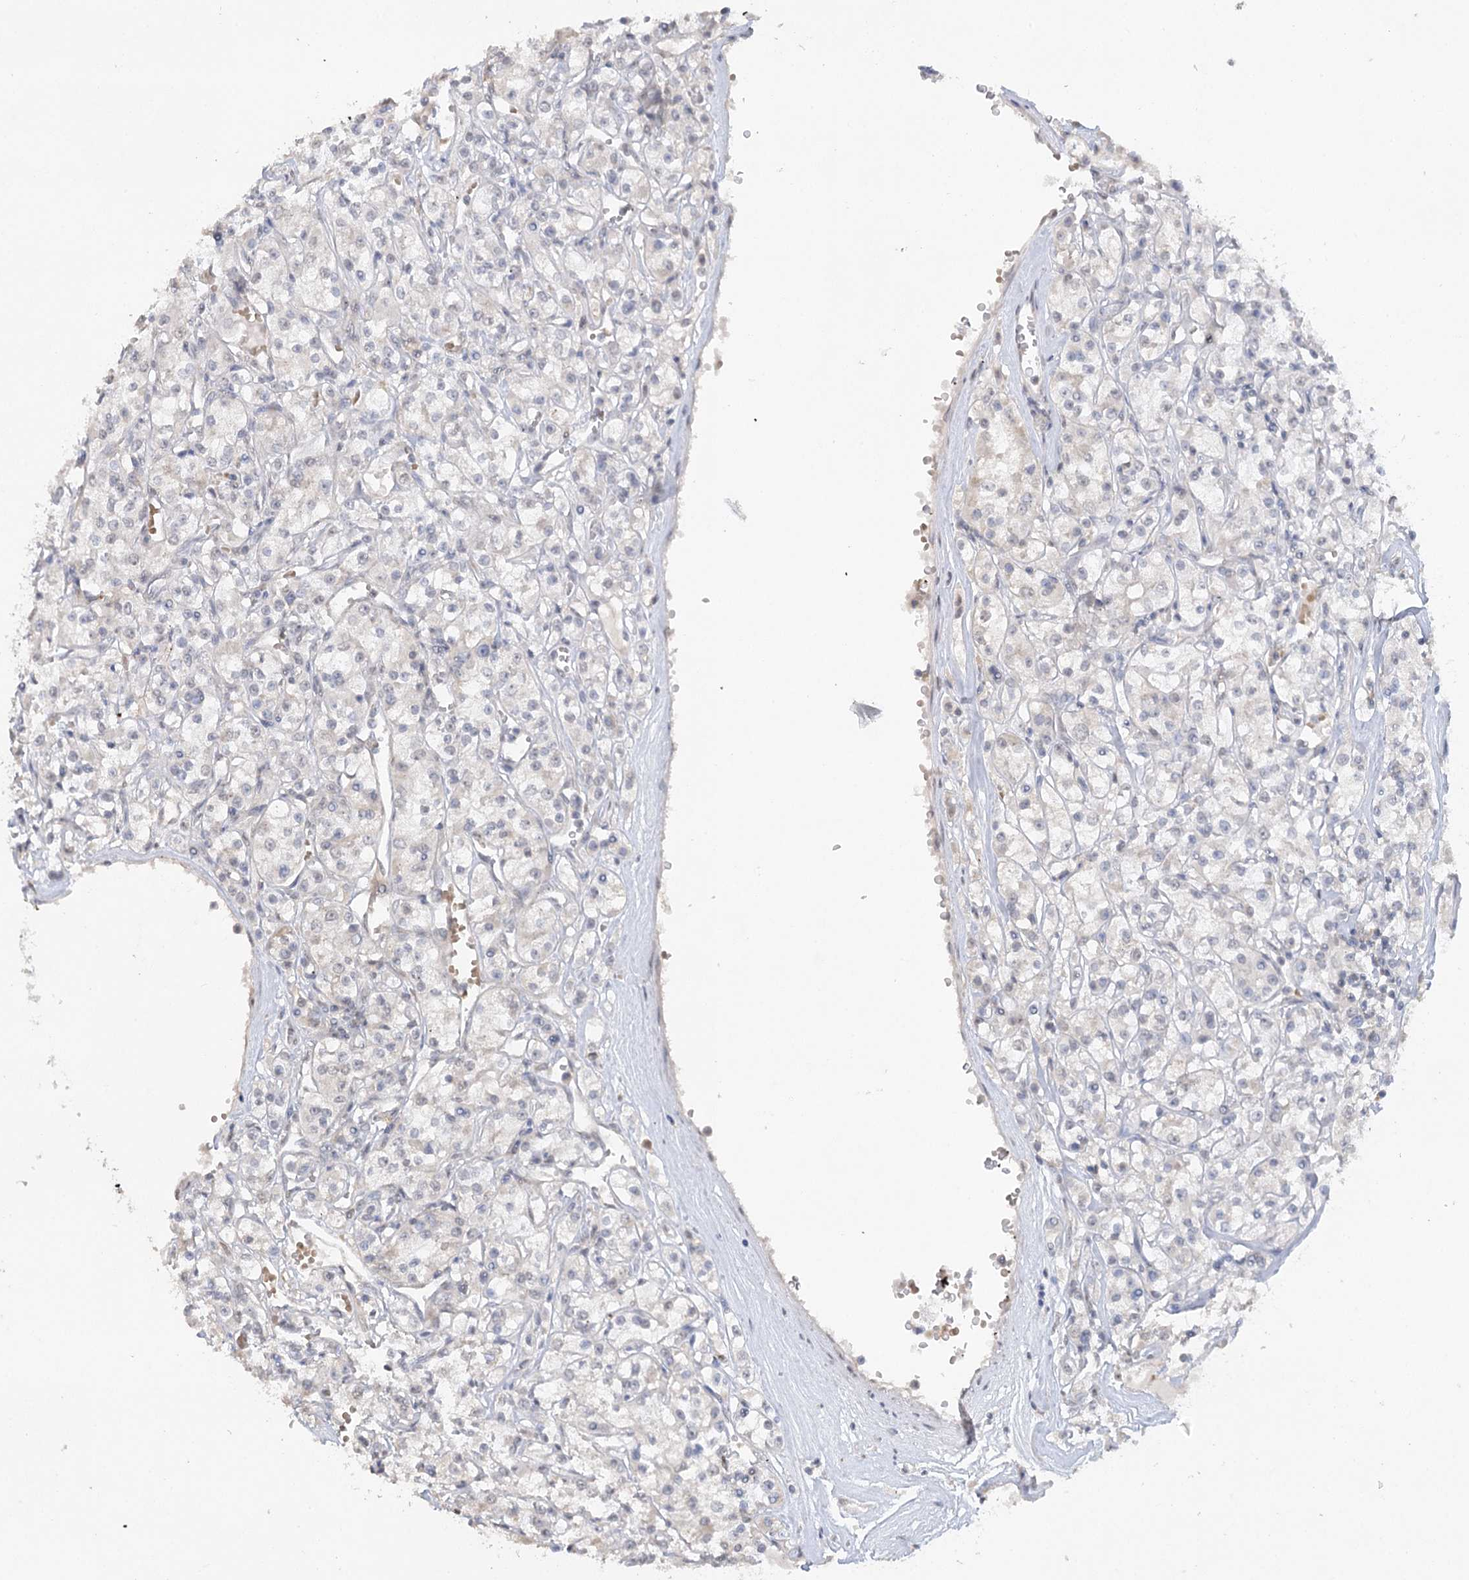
{"staining": {"intensity": "negative", "quantity": "none", "location": "none"}, "tissue": "renal cancer", "cell_type": "Tumor cells", "image_type": "cancer", "snomed": [{"axis": "morphology", "description": "Adenocarcinoma, NOS"}, {"axis": "topography", "description": "Kidney"}], "caption": "There is no significant staining in tumor cells of renal cancer.", "gene": "TRAF3IP1", "patient": {"sex": "female", "age": 59}}